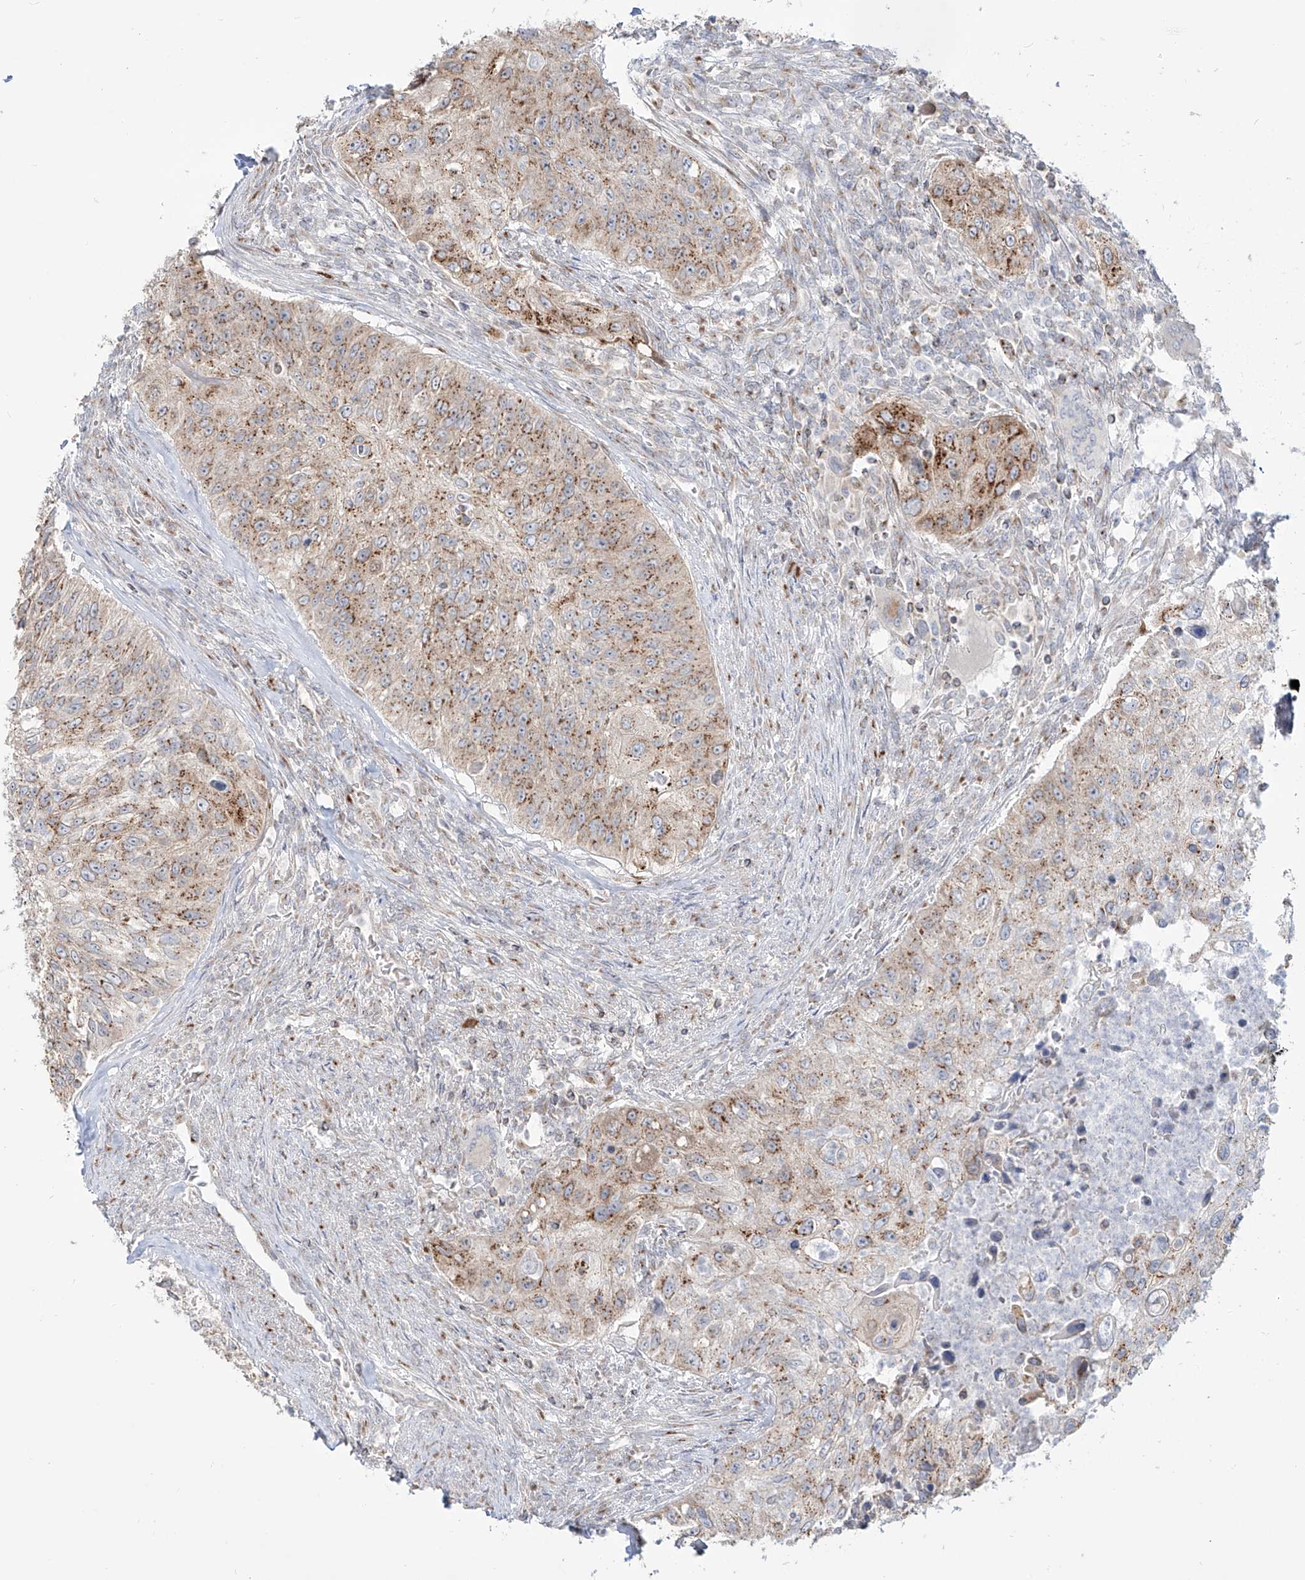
{"staining": {"intensity": "moderate", "quantity": ">75%", "location": "cytoplasmic/membranous"}, "tissue": "urothelial cancer", "cell_type": "Tumor cells", "image_type": "cancer", "snomed": [{"axis": "morphology", "description": "Urothelial carcinoma, High grade"}, {"axis": "topography", "description": "Urinary bladder"}], "caption": "Immunohistochemical staining of human urothelial carcinoma (high-grade) demonstrates moderate cytoplasmic/membranous protein staining in about >75% of tumor cells.", "gene": "BSDC1", "patient": {"sex": "female", "age": 60}}